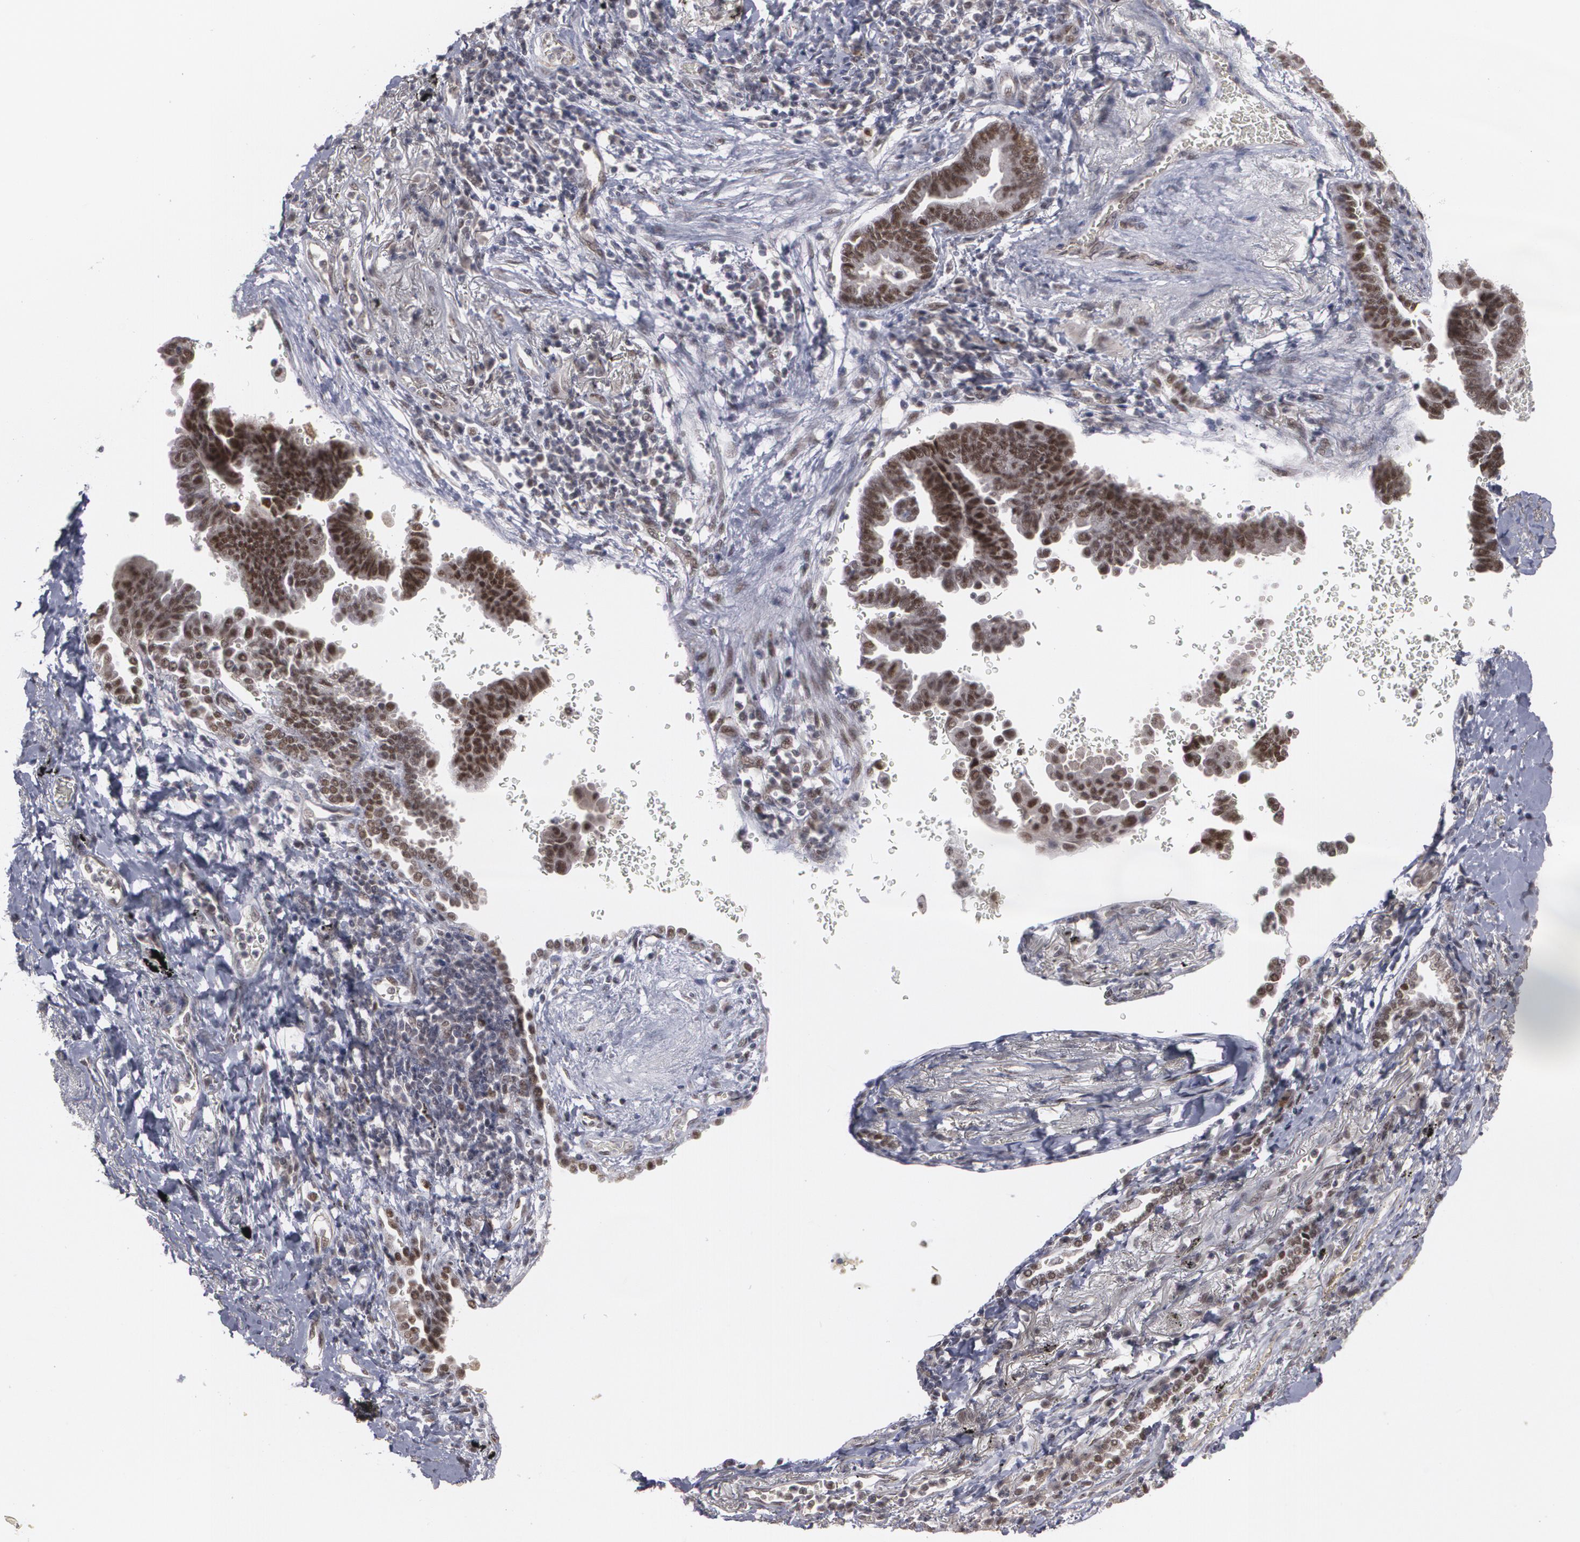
{"staining": {"intensity": "strong", "quantity": ">75%", "location": "nuclear"}, "tissue": "lung cancer", "cell_type": "Tumor cells", "image_type": "cancer", "snomed": [{"axis": "morphology", "description": "Adenocarcinoma, NOS"}, {"axis": "topography", "description": "Lung"}], "caption": "This is an image of immunohistochemistry (IHC) staining of adenocarcinoma (lung), which shows strong expression in the nuclear of tumor cells.", "gene": "INTS6", "patient": {"sex": "female", "age": 64}}